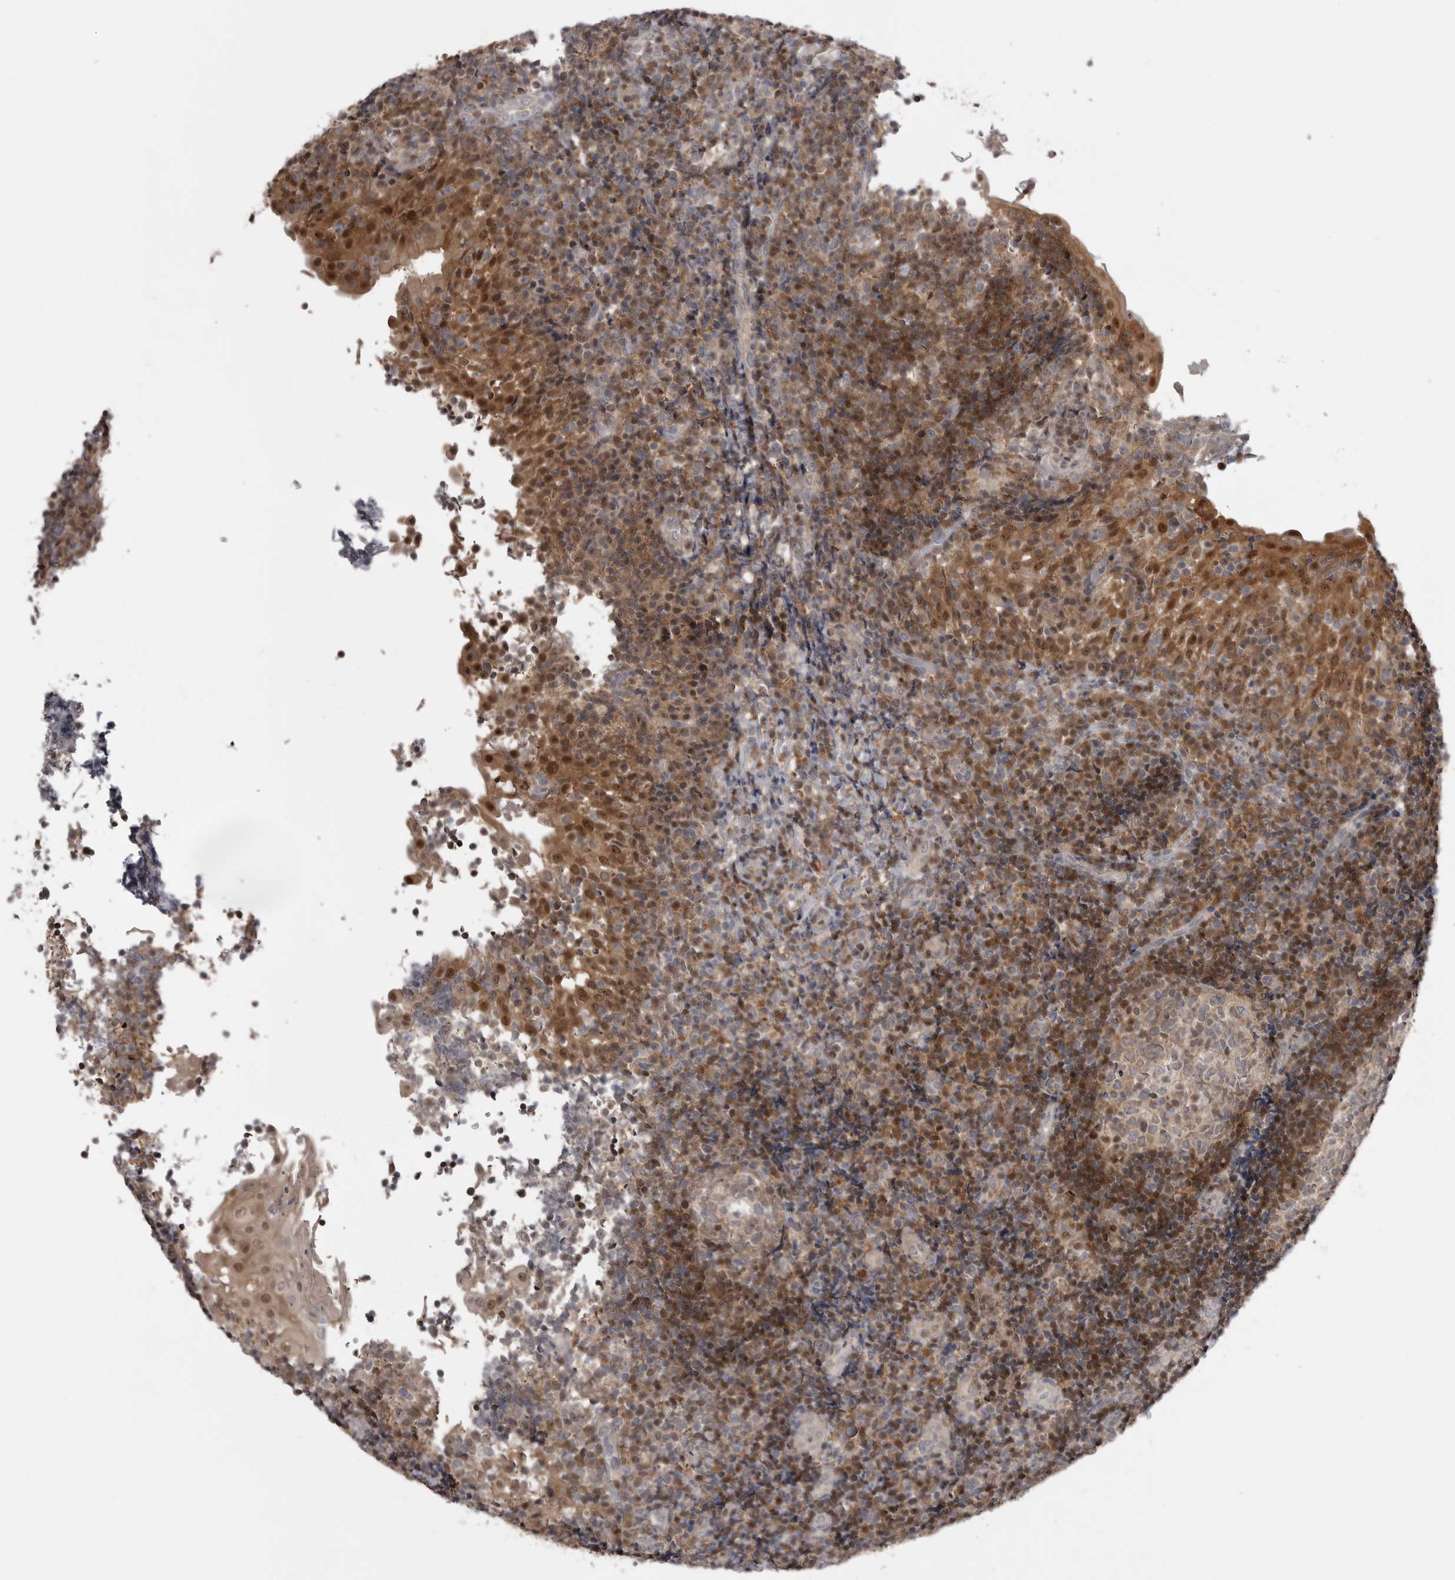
{"staining": {"intensity": "moderate", "quantity": "25%-75%", "location": "cytoplasmic/membranous,nuclear"}, "tissue": "tonsil", "cell_type": "Germinal center cells", "image_type": "normal", "snomed": [{"axis": "morphology", "description": "Normal tissue, NOS"}, {"axis": "topography", "description": "Tonsil"}], "caption": "An immunohistochemistry photomicrograph of benign tissue is shown. Protein staining in brown highlights moderate cytoplasmic/membranous,nuclear positivity in tonsil within germinal center cells.", "gene": "MAPK13", "patient": {"sex": "female", "age": 40}}